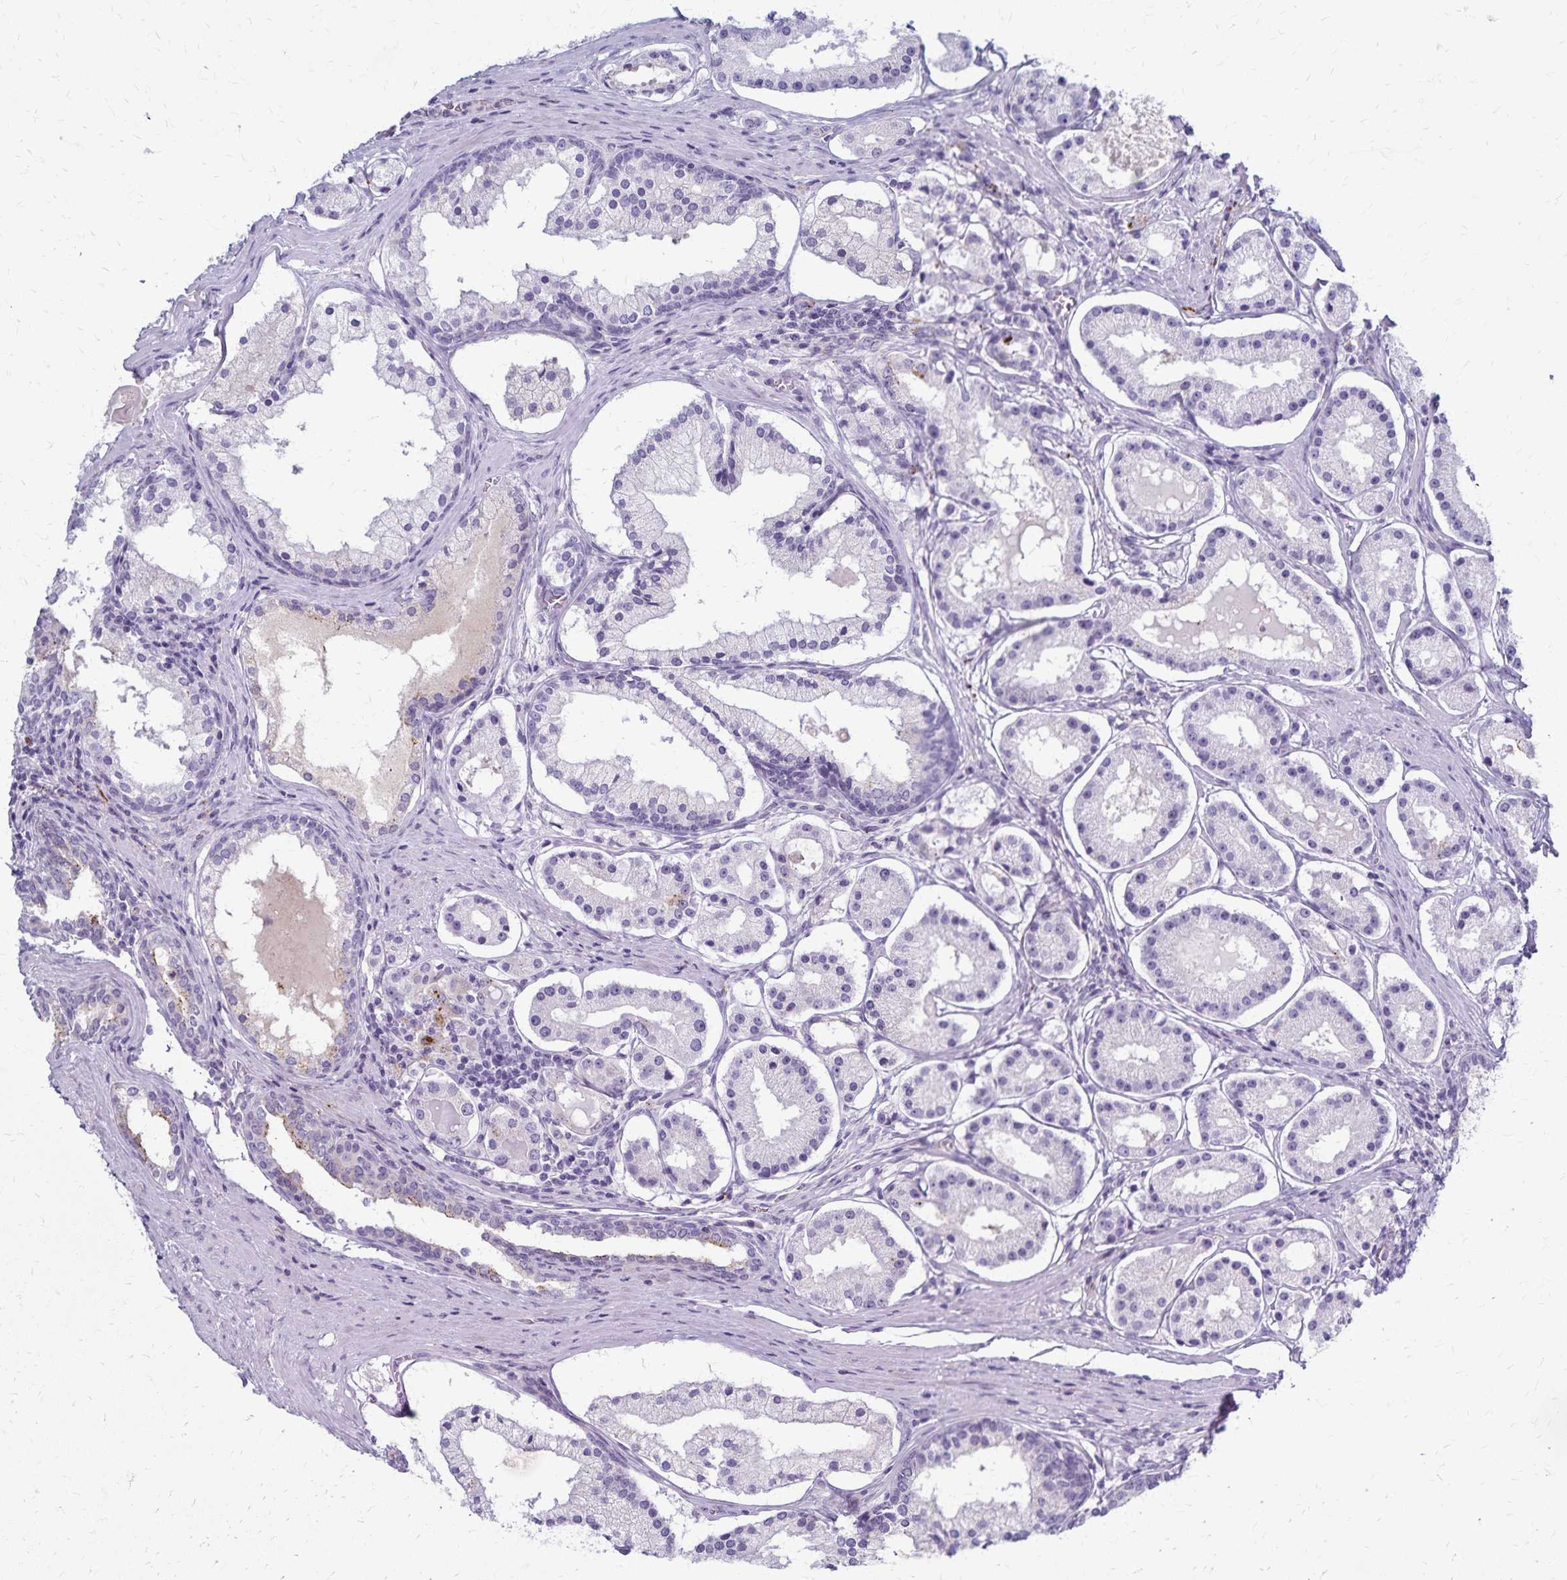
{"staining": {"intensity": "negative", "quantity": "none", "location": "none"}, "tissue": "prostate cancer", "cell_type": "Tumor cells", "image_type": "cancer", "snomed": [{"axis": "morphology", "description": "Adenocarcinoma, Low grade"}, {"axis": "topography", "description": "Prostate"}], "caption": "This micrograph is of prostate cancer (low-grade adenocarcinoma) stained with immunohistochemistry to label a protein in brown with the nuclei are counter-stained blue. There is no staining in tumor cells.", "gene": "TMEM60", "patient": {"sex": "male", "age": 57}}